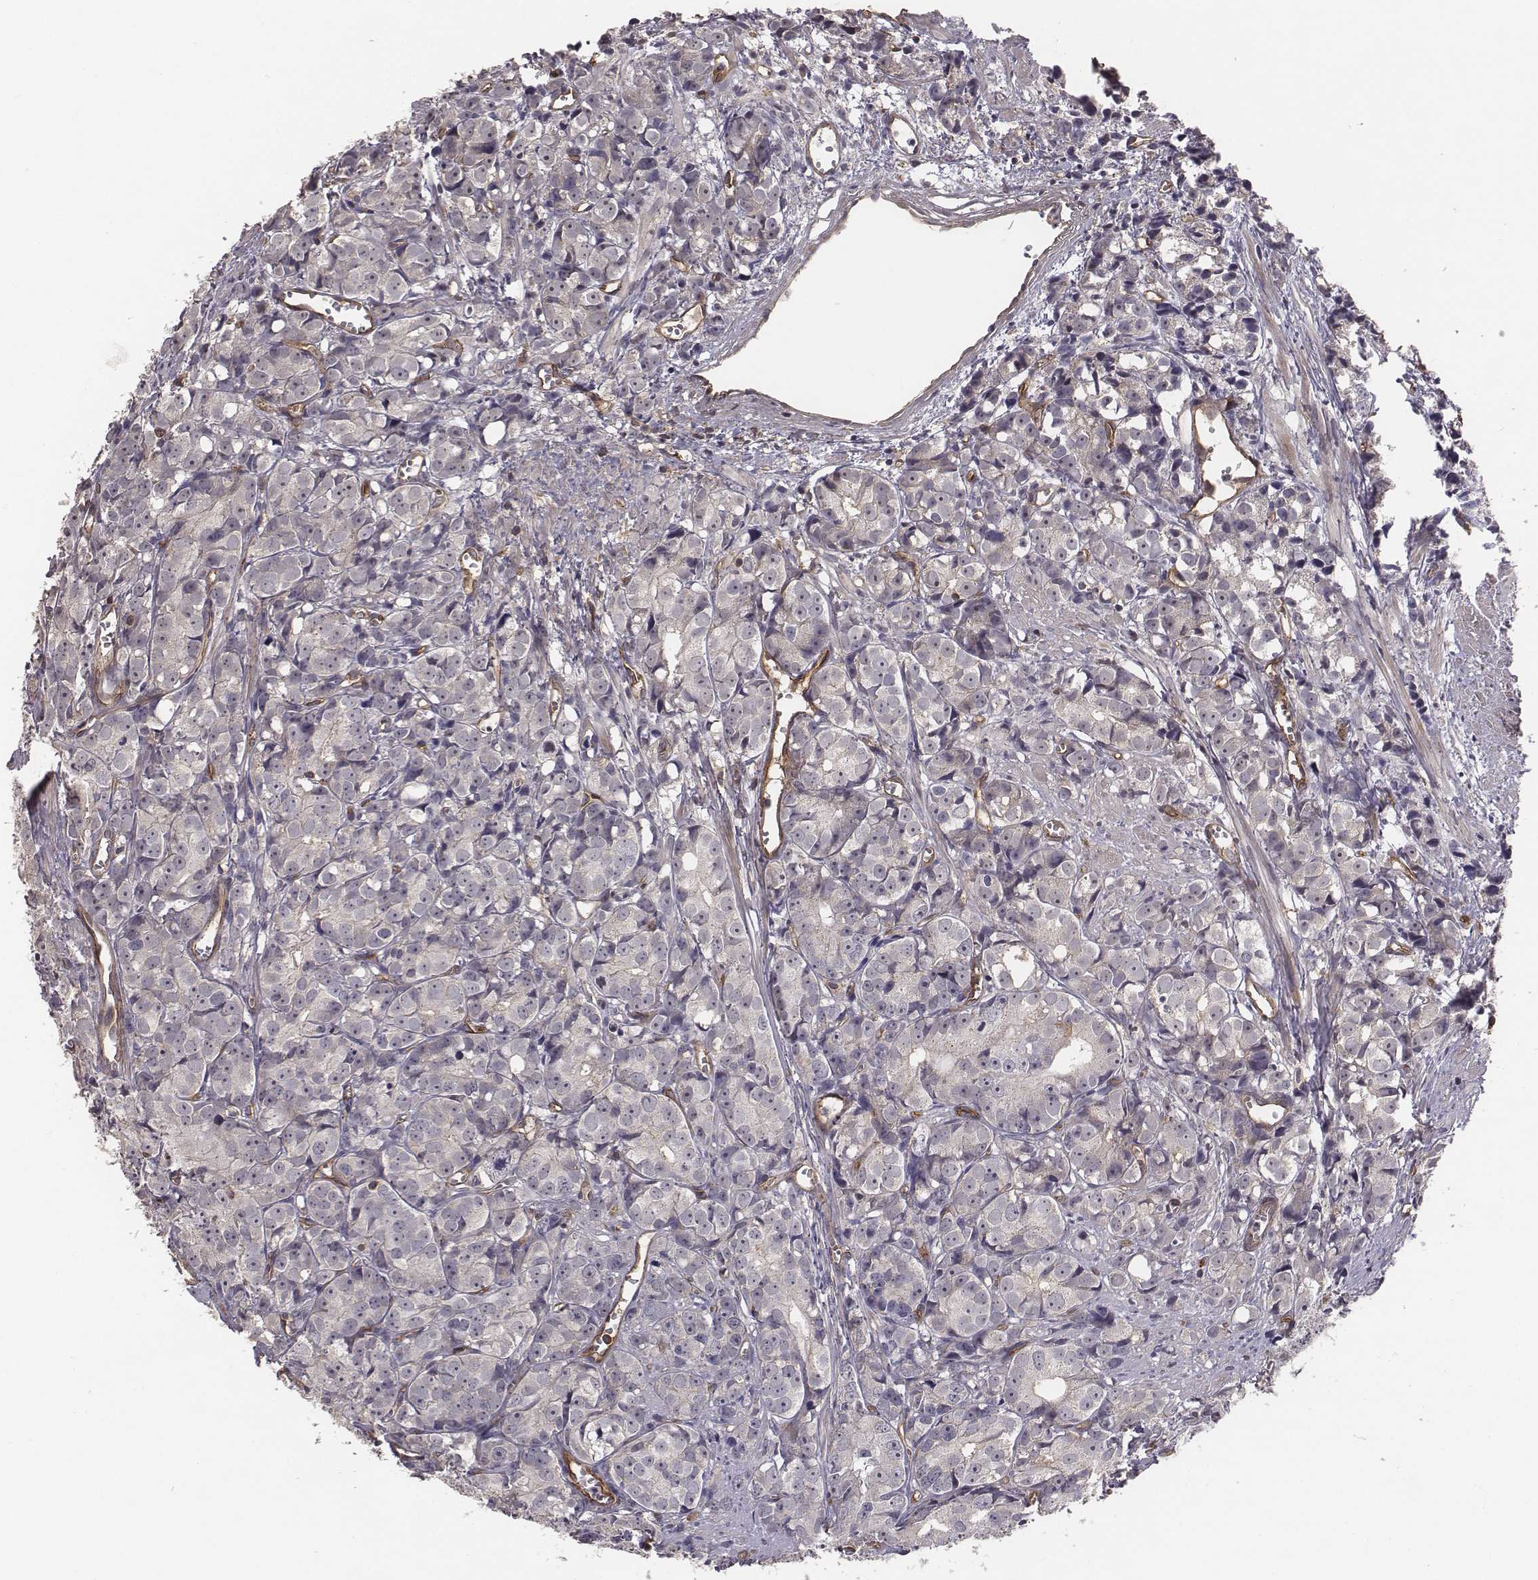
{"staining": {"intensity": "negative", "quantity": "none", "location": "none"}, "tissue": "prostate cancer", "cell_type": "Tumor cells", "image_type": "cancer", "snomed": [{"axis": "morphology", "description": "Adenocarcinoma, High grade"}, {"axis": "topography", "description": "Prostate"}], "caption": "Immunohistochemistry photomicrograph of neoplastic tissue: prostate cancer (high-grade adenocarcinoma) stained with DAB demonstrates no significant protein expression in tumor cells.", "gene": "PTPRG", "patient": {"sex": "male", "age": 77}}